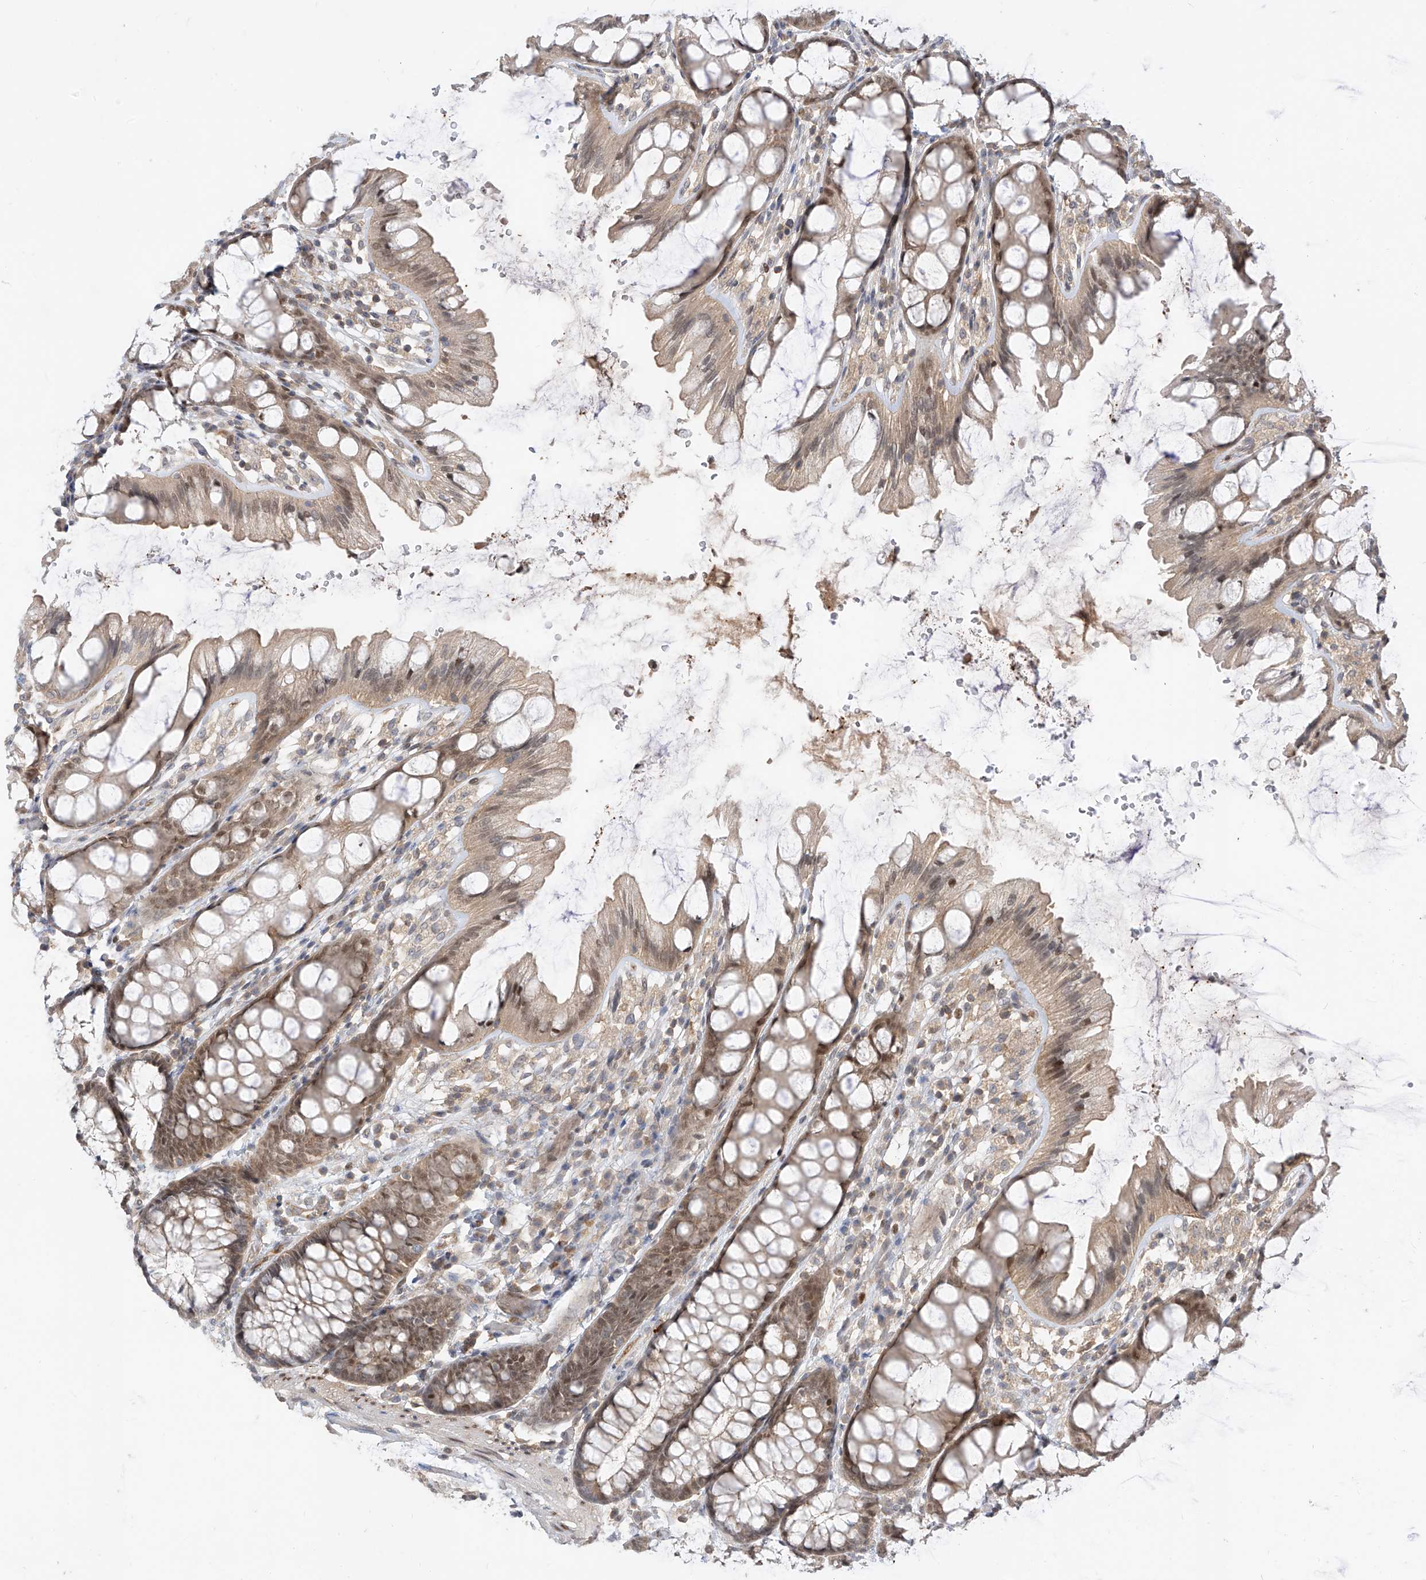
{"staining": {"intensity": "moderate", "quantity": ">75%", "location": "cytoplasmic/membranous"}, "tissue": "colon", "cell_type": "Endothelial cells", "image_type": "normal", "snomed": [{"axis": "morphology", "description": "Normal tissue, NOS"}, {"axis": "topography", "description": "Colon"}], "caption": "A histopathology image of colon stained for a protein demonstrates moderate cytoplasmic/membranous brown staining in endothelial cells.", "gene": "MRTFA", "patient": {"sex": "male", "age": 47}}